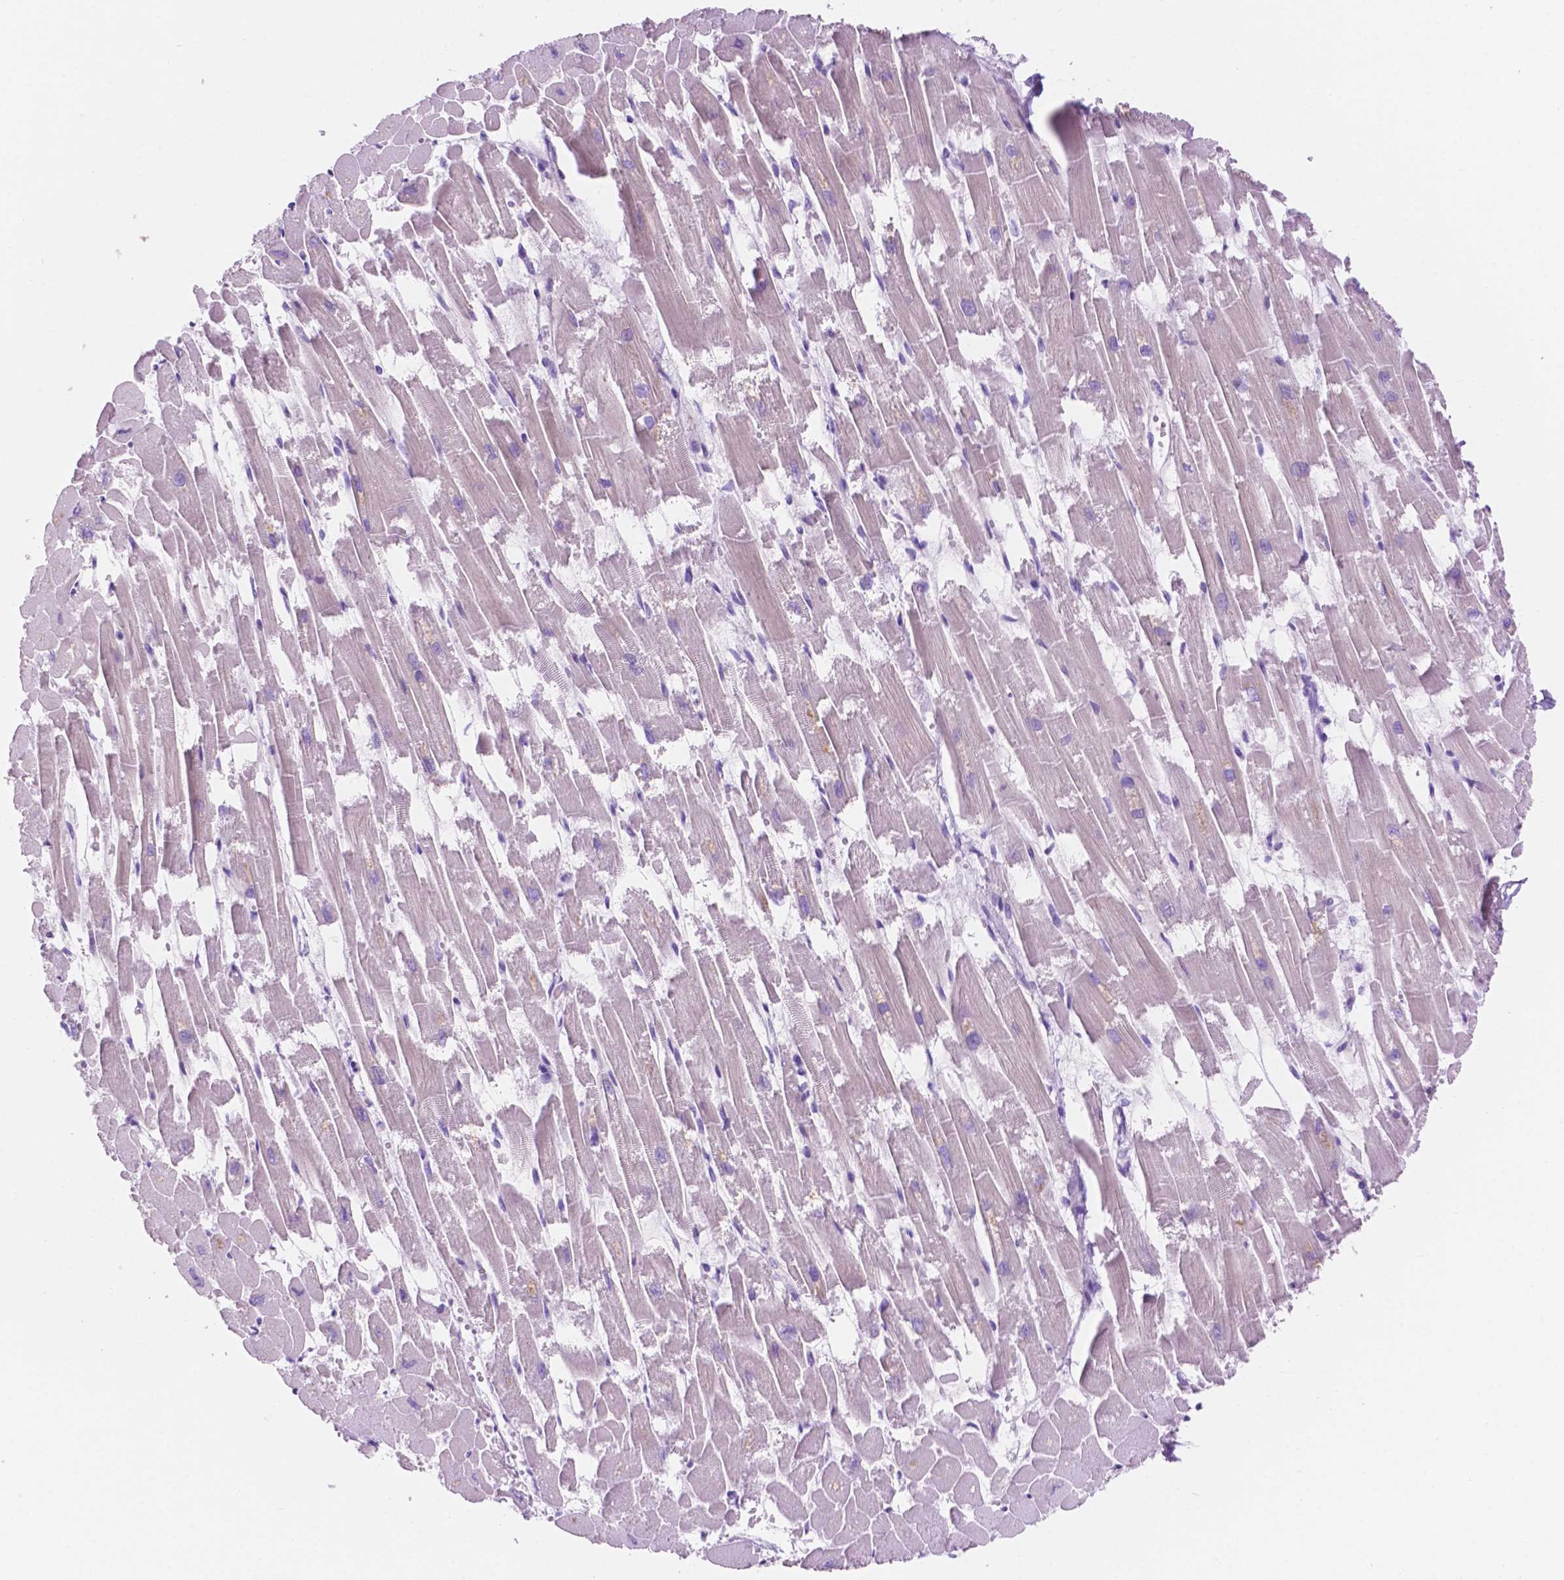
{"staining": {"intensity": "negative", "quantity": "none", "location": "none"}, "tissue": "heart muscle", "cell_type": "Cardiomyocytes", "image_type": "normal", "snomed": [{"axis": "morphology", "description": "Normal tissue, NOS"}, {"axis": "topography", "description": "Heart"}], "caption": "Immunohistochemistry (IHC) histopathology image of normal heart muscle: human heart muscle stained with DAB (3,3'-diaminobenzidine) shows no significant protein positivity in cardiomyocytes.", "gene": "IGFN1", "patient": {"sex": "female", "age": 52}}